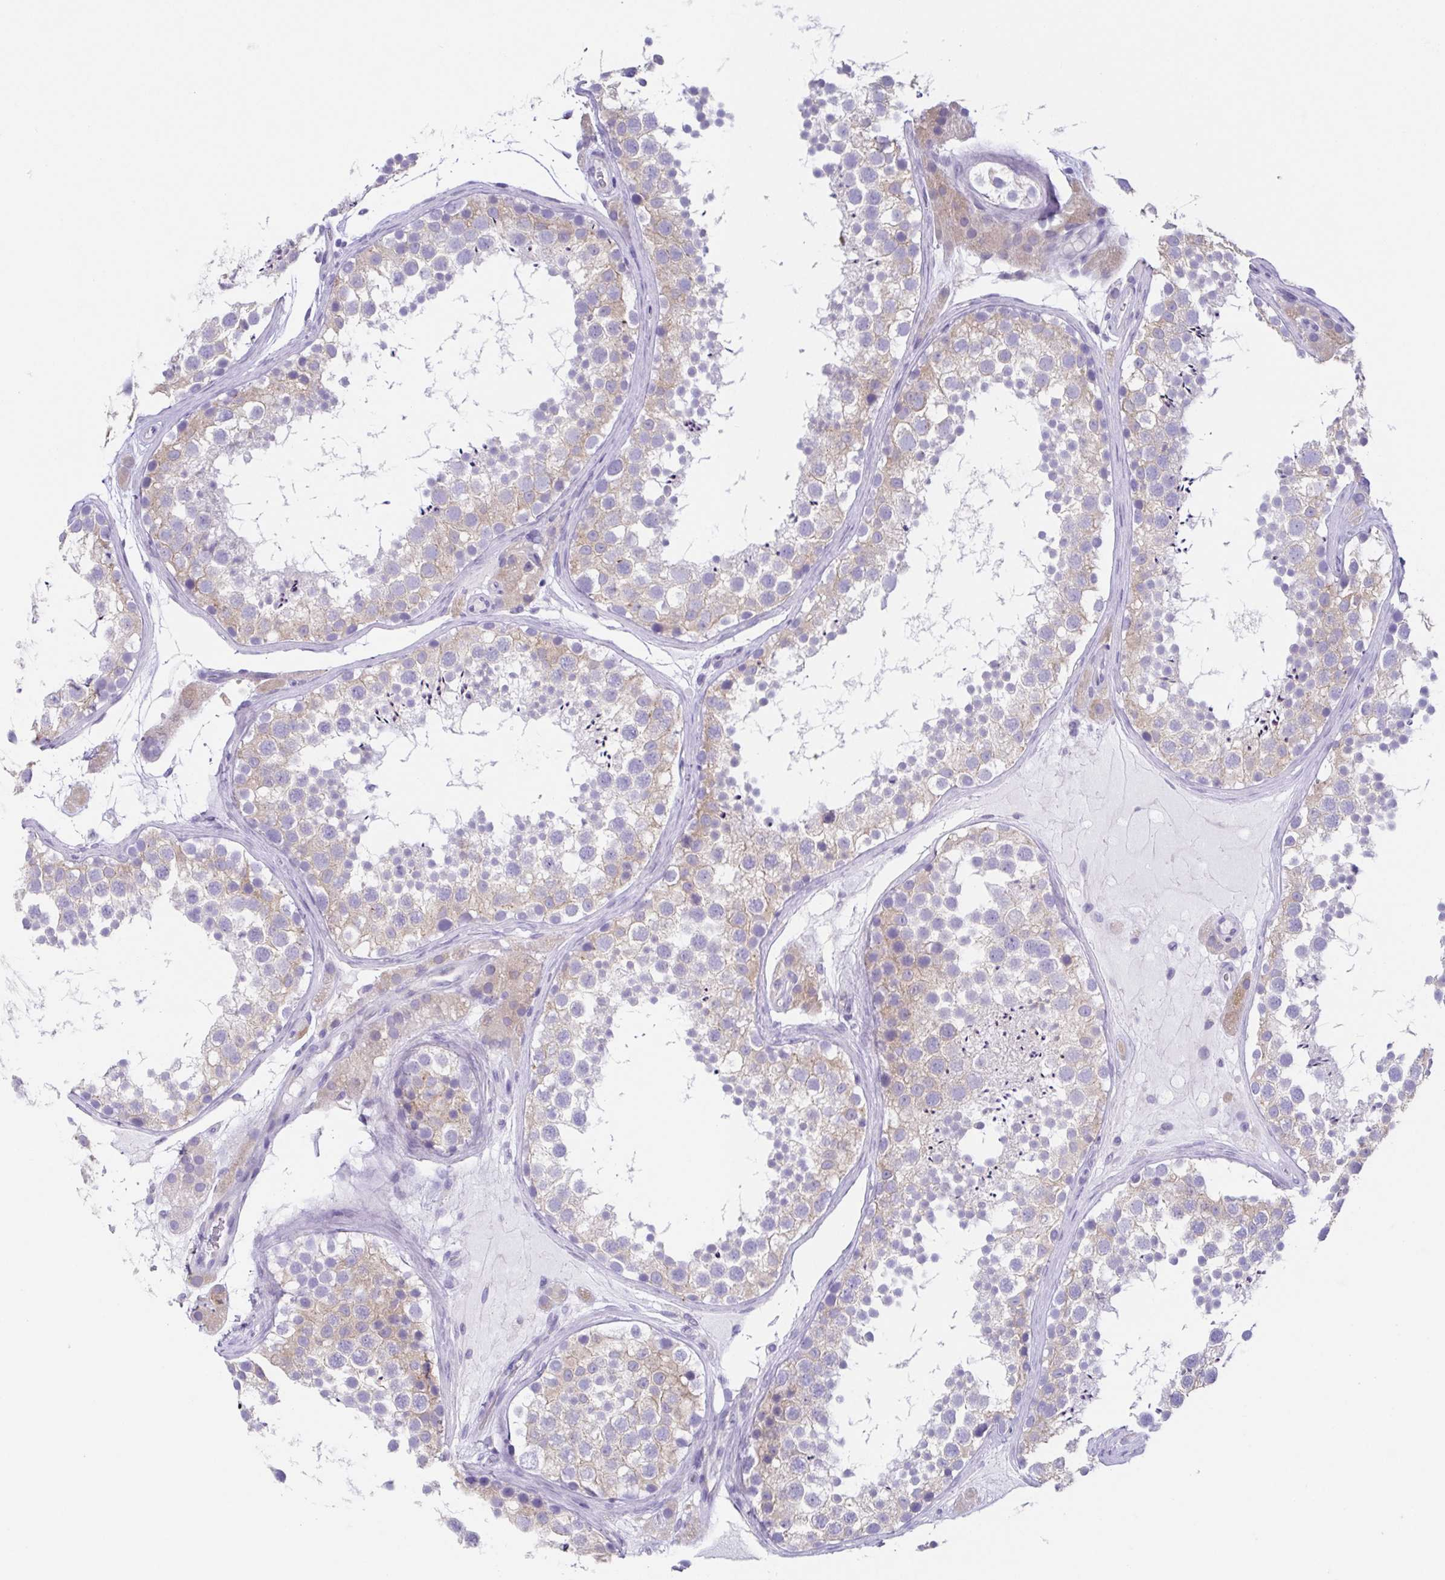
{"staining": {"intensity": "weak", "quantity": "25%-75%", "location": "cytoplasmic/membranous"}, "tissue": "testis", "cell_type": "Cells in seminiferous ducts", "image_type": "normal", "snomed": [{"axis": "morphology", "description": "Normal tissue, NOS"}, {"axis": "topography", "description": "Testis"}], "caption": "Cells in seminiferous ducts show low levels of weak cytoplasmic/membranous expression in about 25%-75% of cells in normal testis.", "gene": "RDH11", "patient": {"sex": "male", "age": 41}}